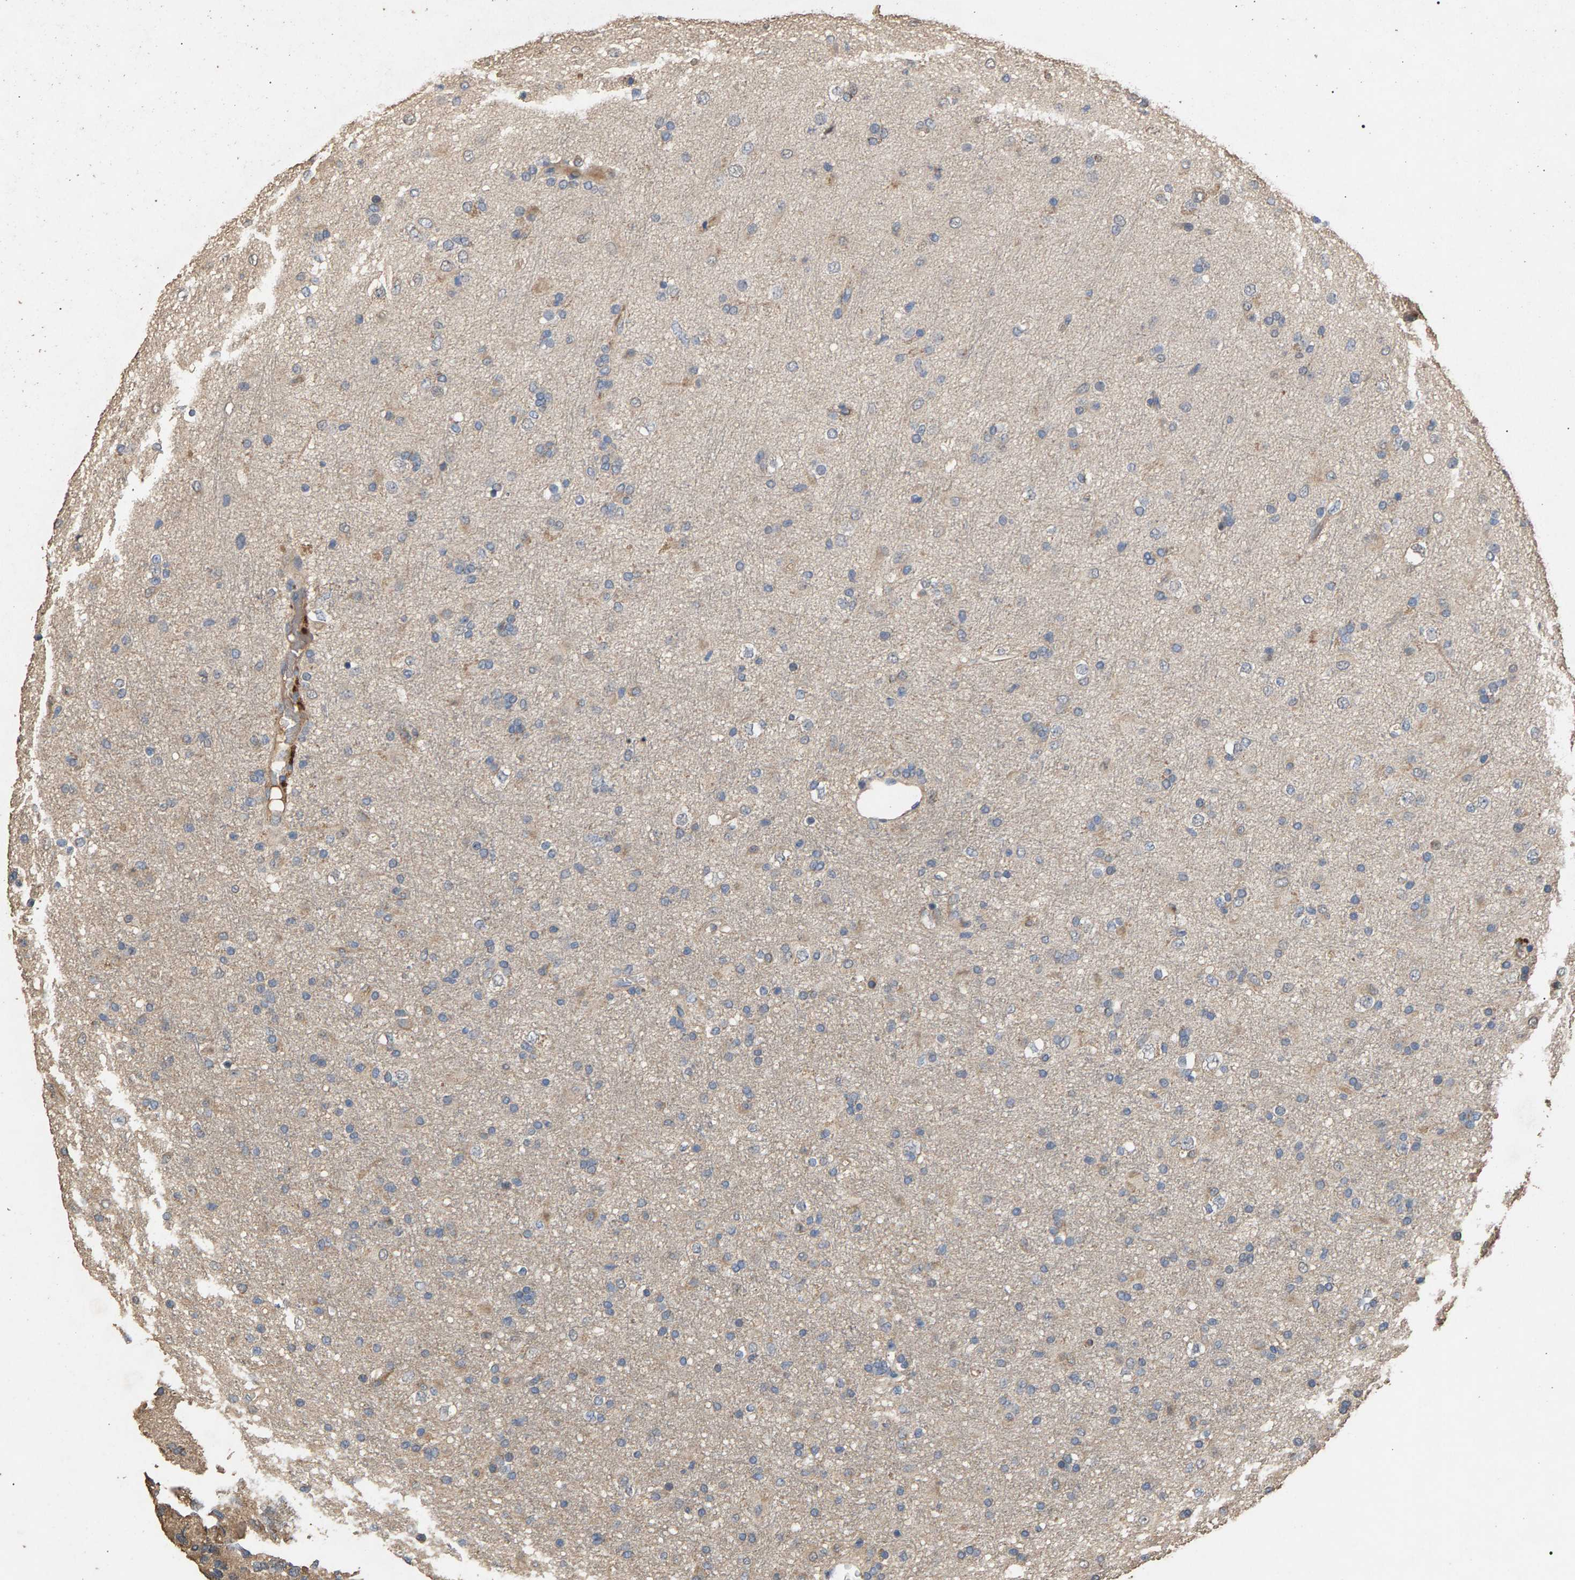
{"staining": {"intensity": "weak", "quantity": "<25%", "location": "cytoplasmic/membranous"}, "tissue": "glioma", "cell_type": "Tumor cells", "image_type": "cancer", "snomed": [{"axis": "morphology", "description": "Glioma, malignant, Low grade"}, {"axis": "topography", "description": "Brain"}], "caption": "An image of human malignant glioma (low-grade) is negative for staining in tumor cells.", "gene": "HTRA3", "patient": {"sex": "male", "age": 65}}